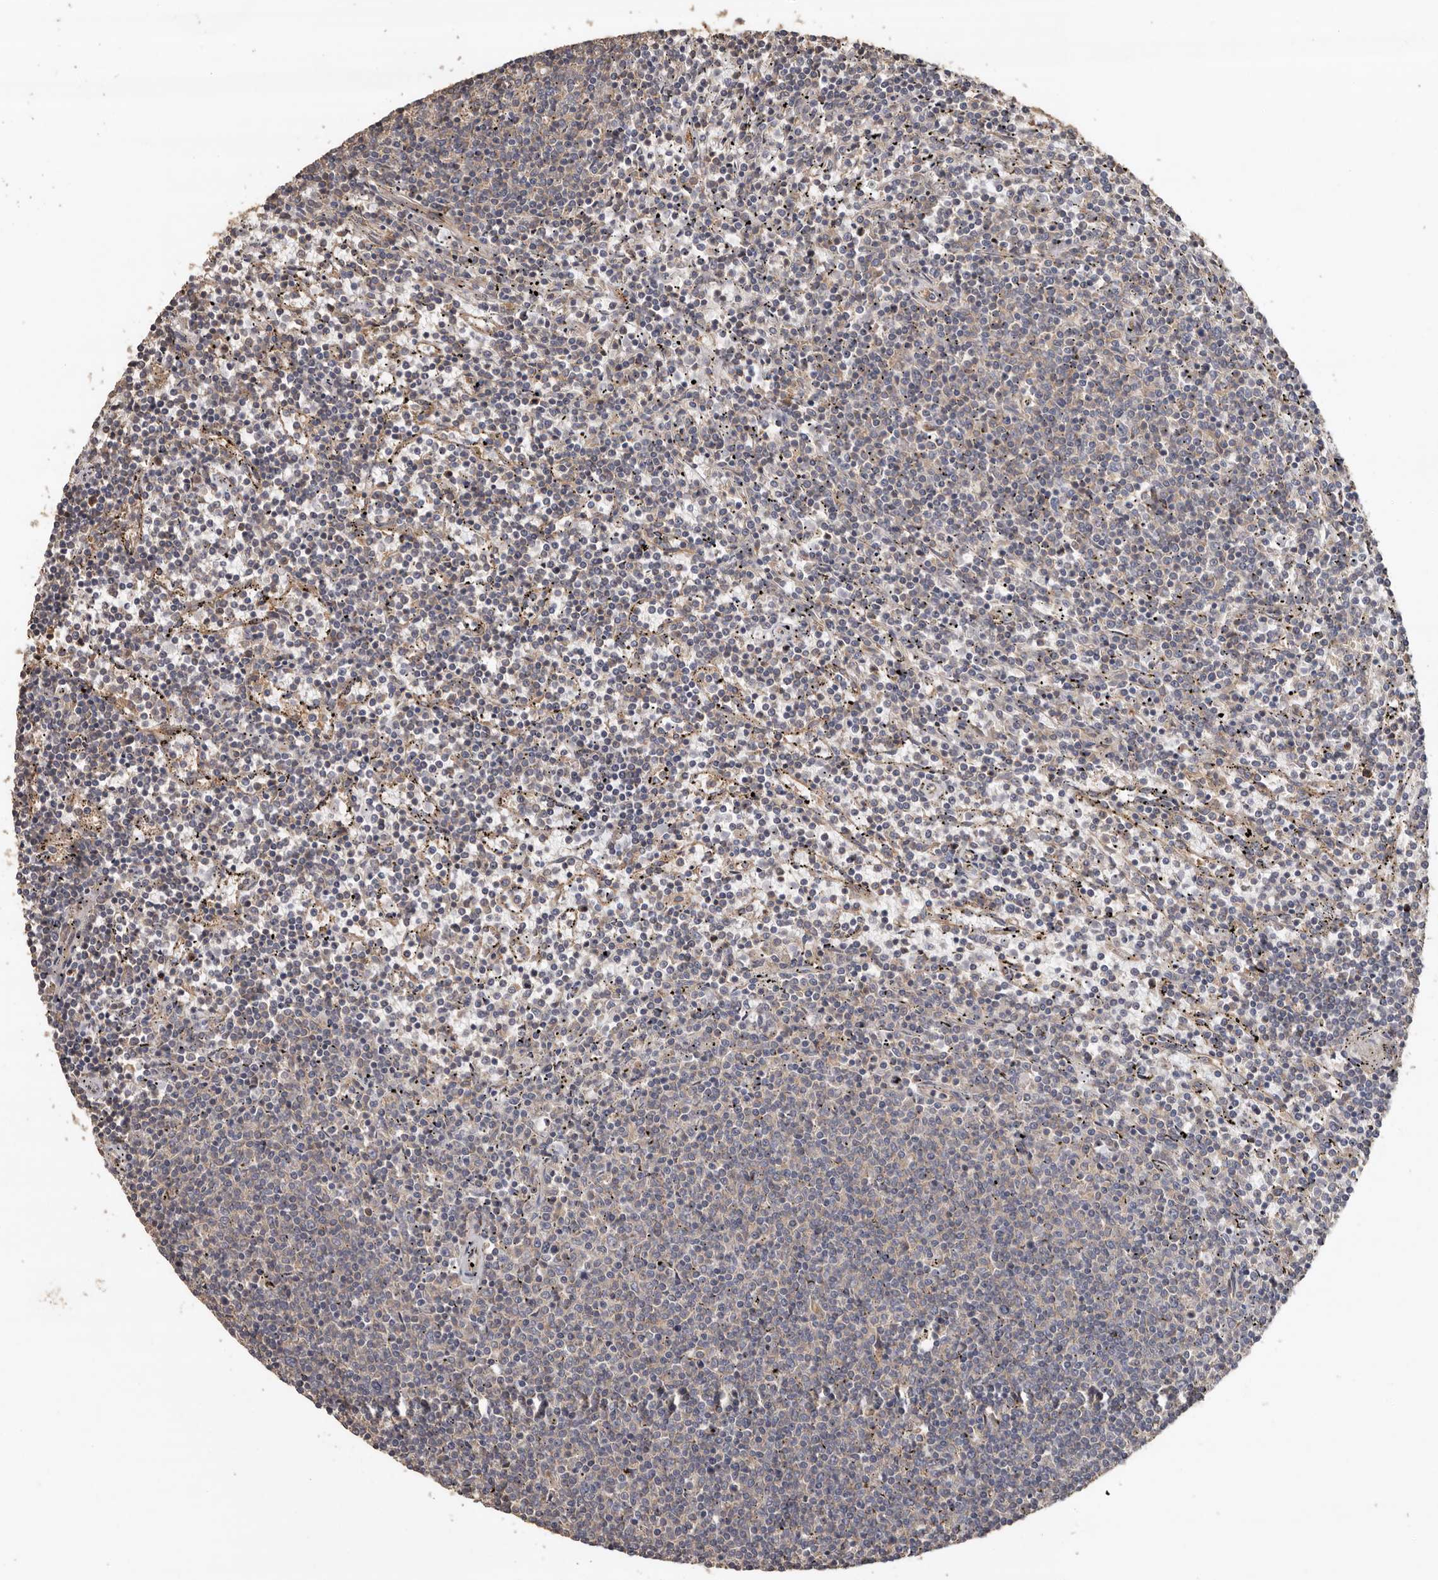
{"staining": {"intensity": "negative", "quantity": "none", "location": "none"}, "tissue": "lymphoma", "cell_type": "Tumor cells", "image_type": "cancer", "snomed": [{"axis": "morphology", "description": "Malignant lymphoma, non-Hodgkin's type, Low grade"}, {"axis": "topography", "description": "Spleen"}], "caption": "Histopathology image shows no protein positivity in tumor cells of lymphoma tissue.", "gene": "FLCN", "patient": {"sex": "female", "age": 50}}